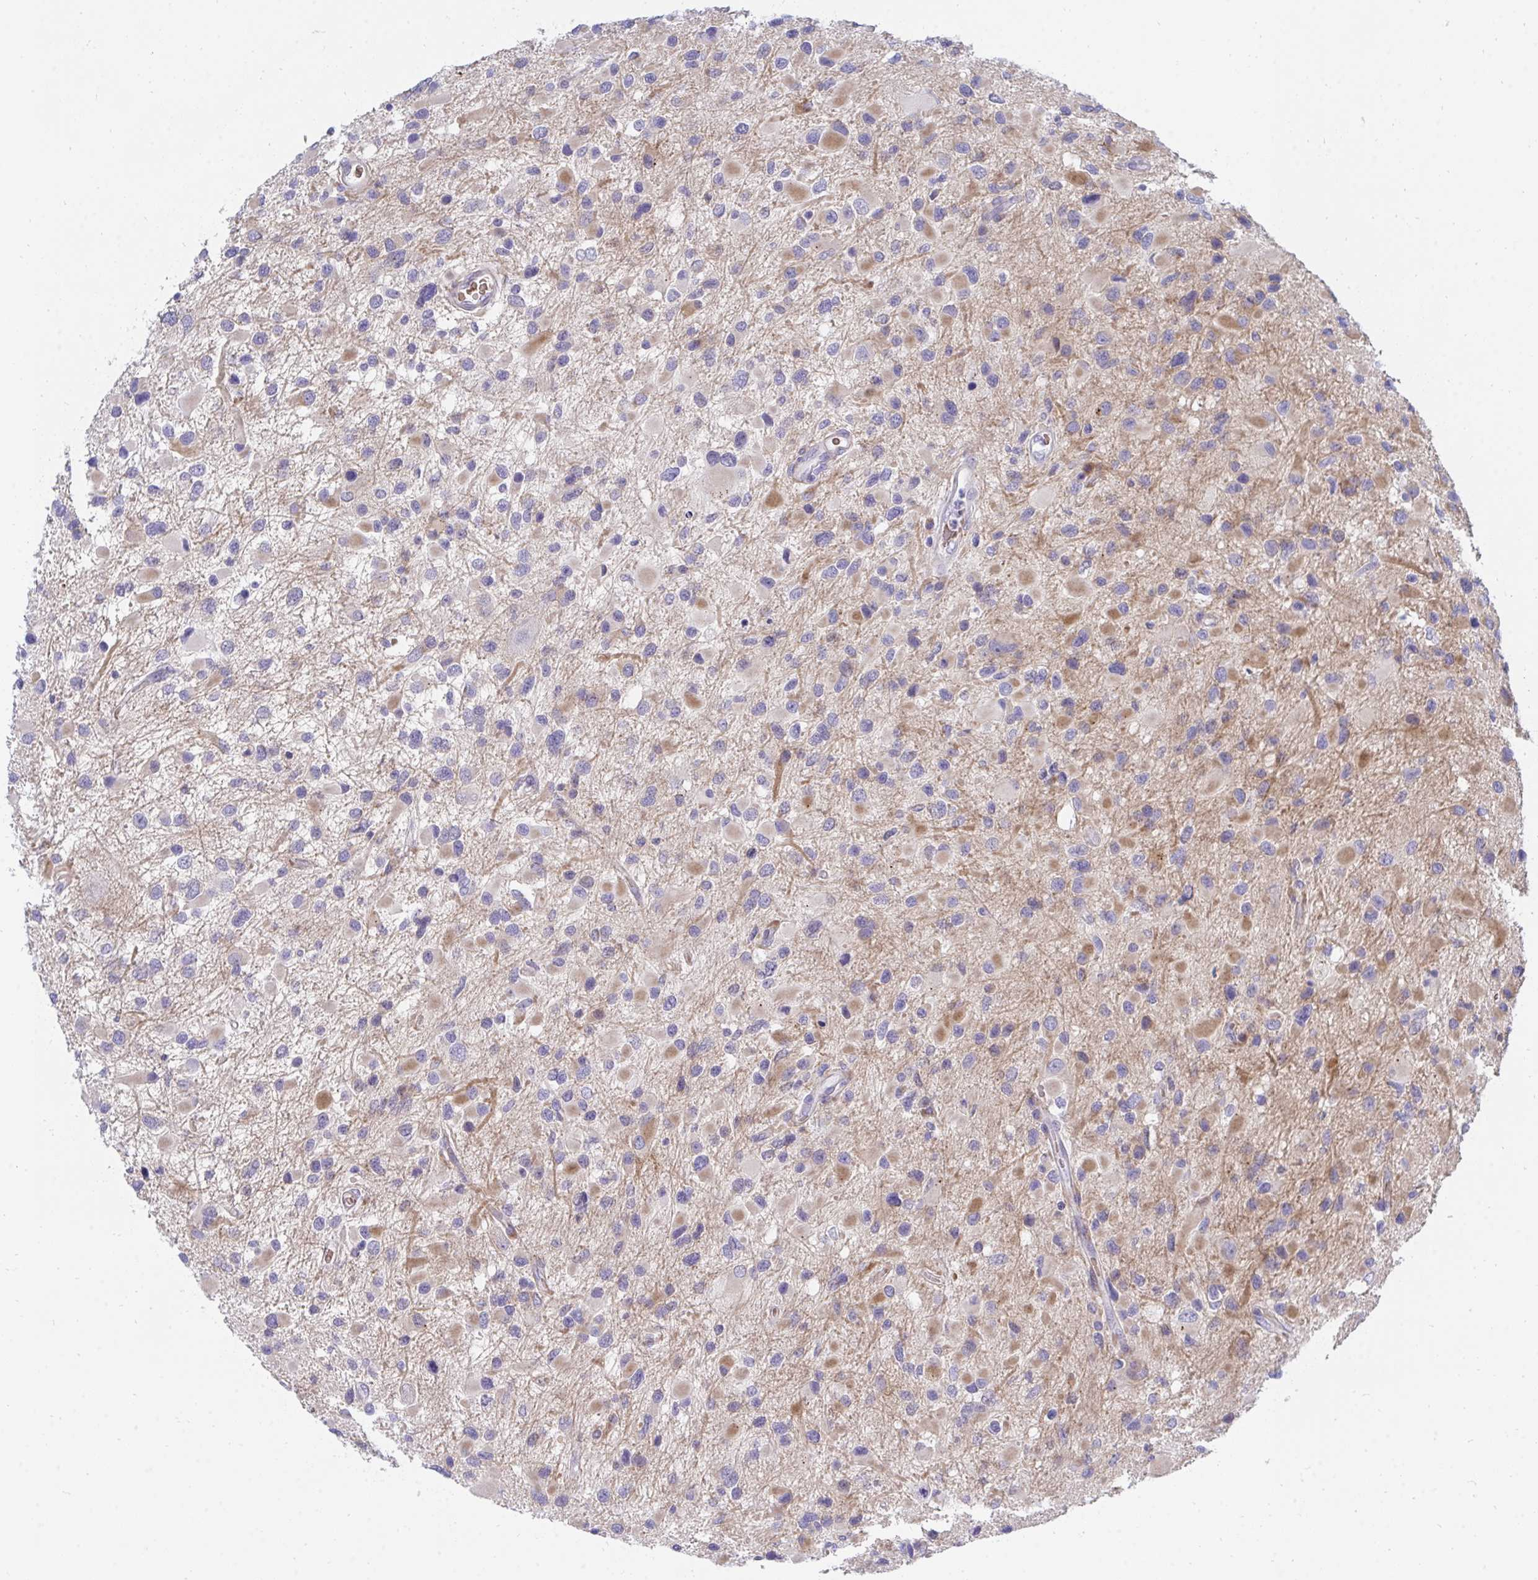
{"staining": {"intensity": "moderate", "quantity": "<25%", "location": "cytoplasmic/membranous"}, "tissue": "glioma", "cell_type": "Tumor cells", "image_type": "cancer", "snomed": [{"axis": "morphology", "description": "Glioma, malignant, Low grade"}, {"axis": "topography", "description": "Brain"}], "caption": "Immunohistochemistry (IHC) image of neoplastic tissue: human malignant low-grade glioma stained using IHC shows low levels of moderate protein expression localized specifically in the cytoplasmic/membranous of tumor cells, appearing as a cytoplasmic/membranous brown color.", "gene": "MROH2B", "patient": {"sex": "female", "age": 32}}